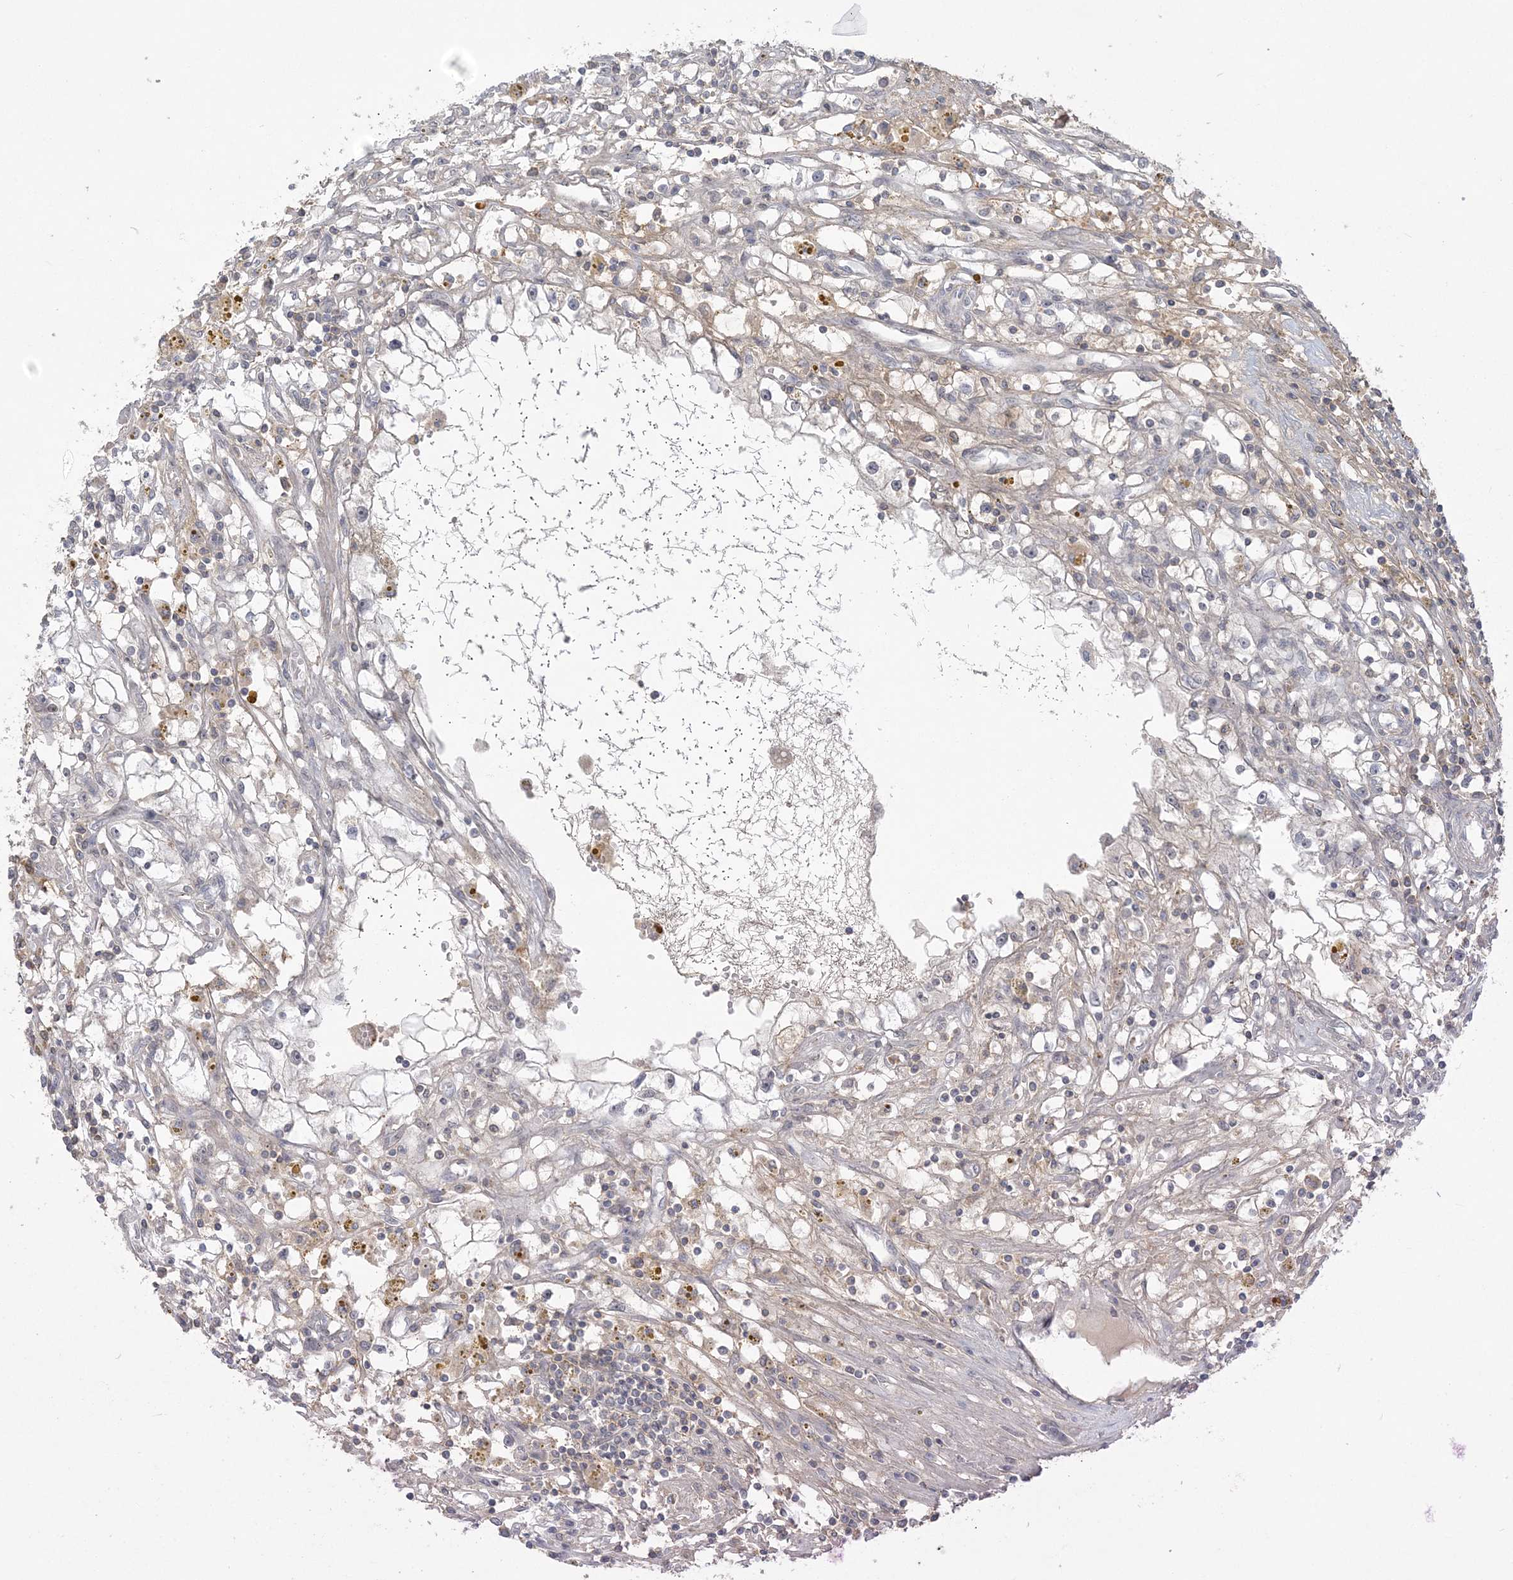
{"staining": {"intensity": "negative", "quantity": "none", "location": "none"}, "tissue": "renal cancer", "cell_type": "Tumor cells", "image_type": "cancer", "snomed": [{"axis": "morphology", "description": "Adenocarcinoma, NOS"}, {"axis": "topography", "description": "Kidney"}], "caption": "There is no significant staining in tumor cells of renal adenocarcinoma. (DAB immunohistochemistry visualized using brightfield microscopy, high magnification).", "gene": "ANKS1A", "patient": {"sex": "male", "age": 56}}